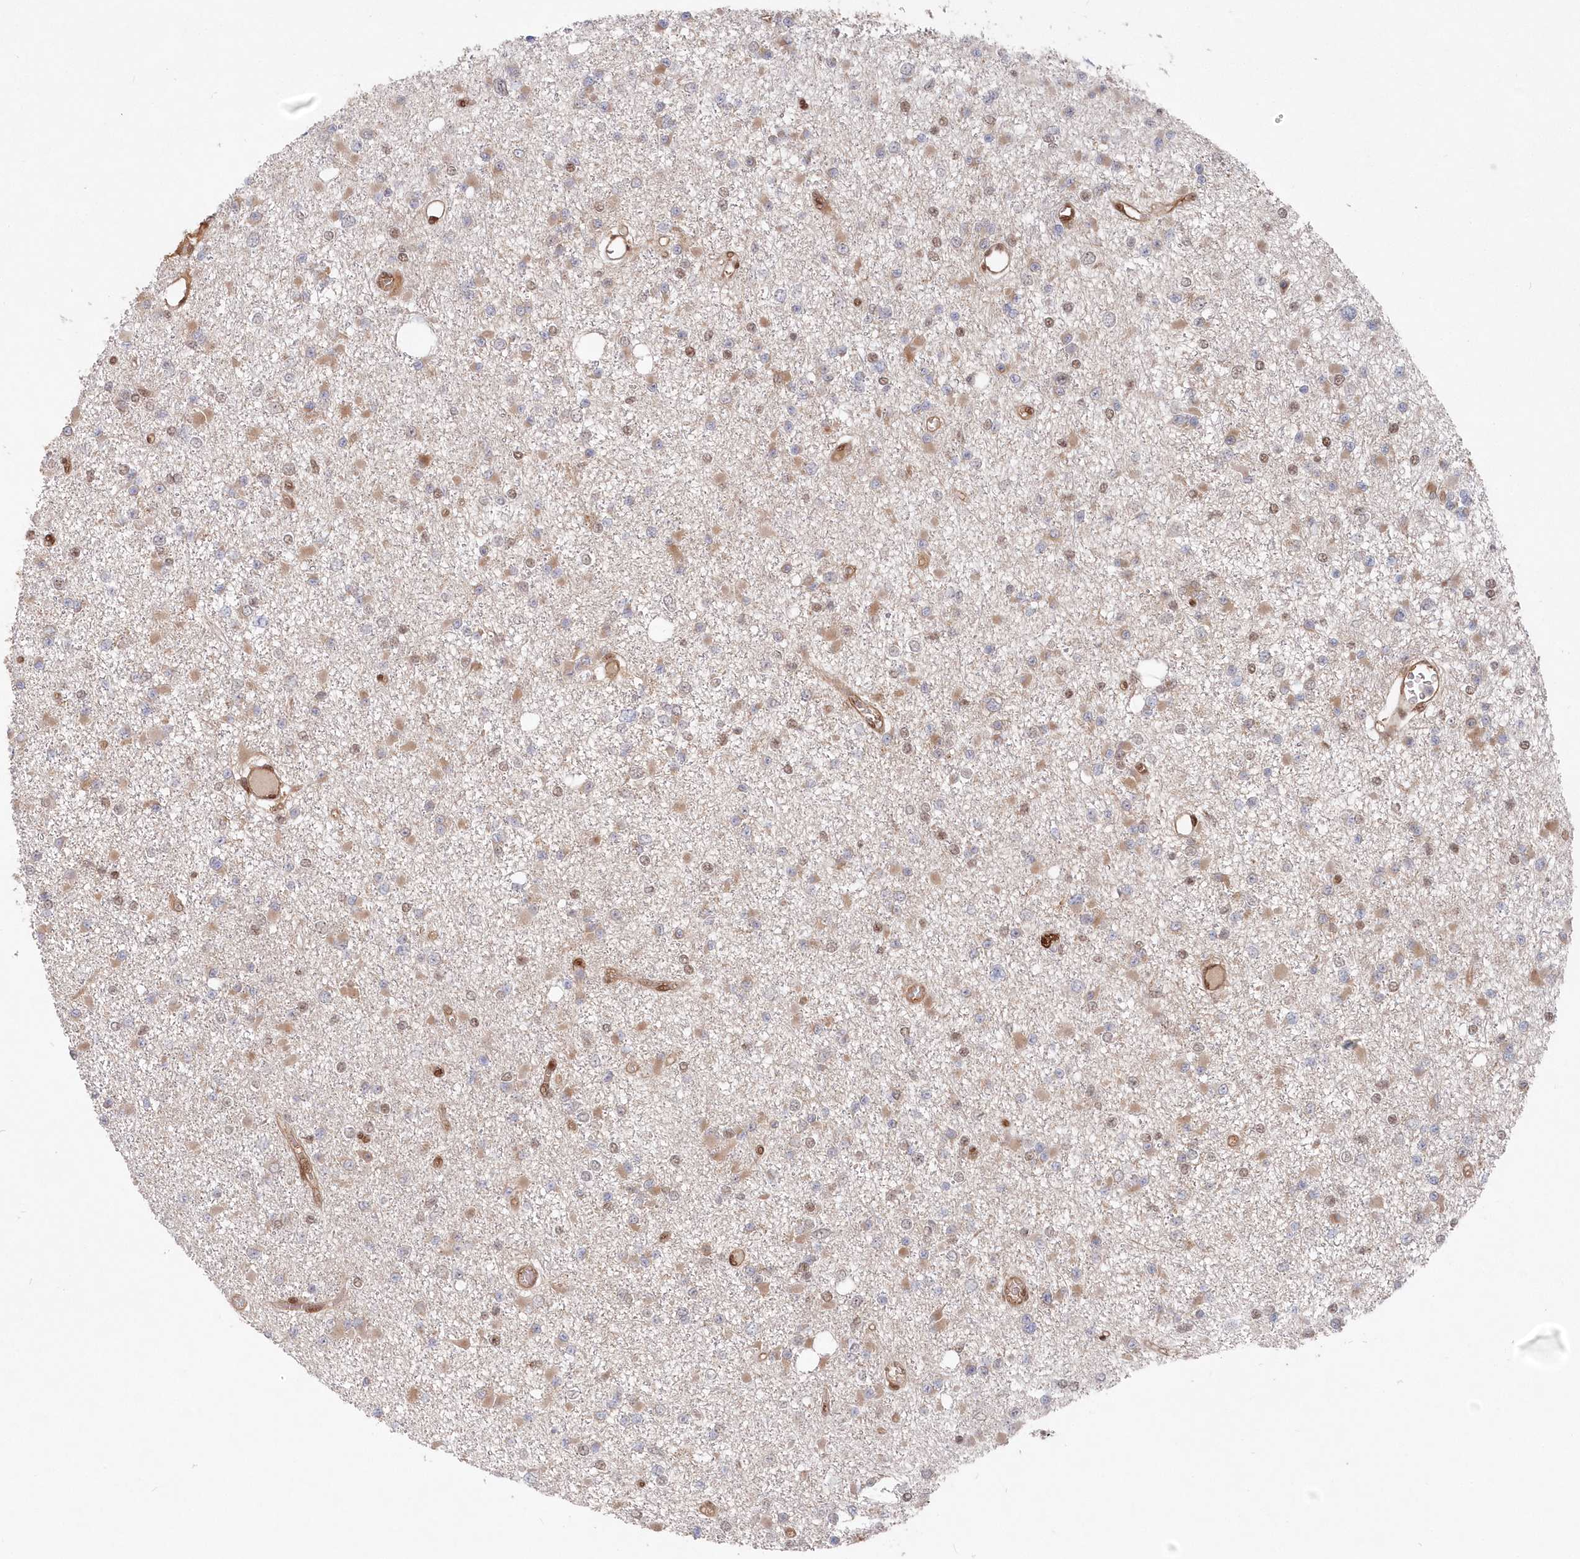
{"staining": {"intensity": "weak", "quantity": "<25%", "location": "cytoplasmic/membranous,nuclear"}, "tissue": "glioma", "cell_type": "Tumor cells", "image_type": "cancer", "snomed": [{"axis": "morphology", "description": "Glioma, malignant, Low grade"}, {"axis": "topography", "description": "Brain"}], "caption": "An immunohistochemistry image of low-grade glioma (malignant) is shown. There is no staining in tumor cells of low-grade glioma (malignant). The staining was performed using DAB (3,3'-diaminobenzidine) to visualize the protein expression in brown, while the nuclei were stained in blue with hematoxylin (Magnification: 20x).", "gene": "ABHD14B", "patient": {"sex": "female", "age": 22}}